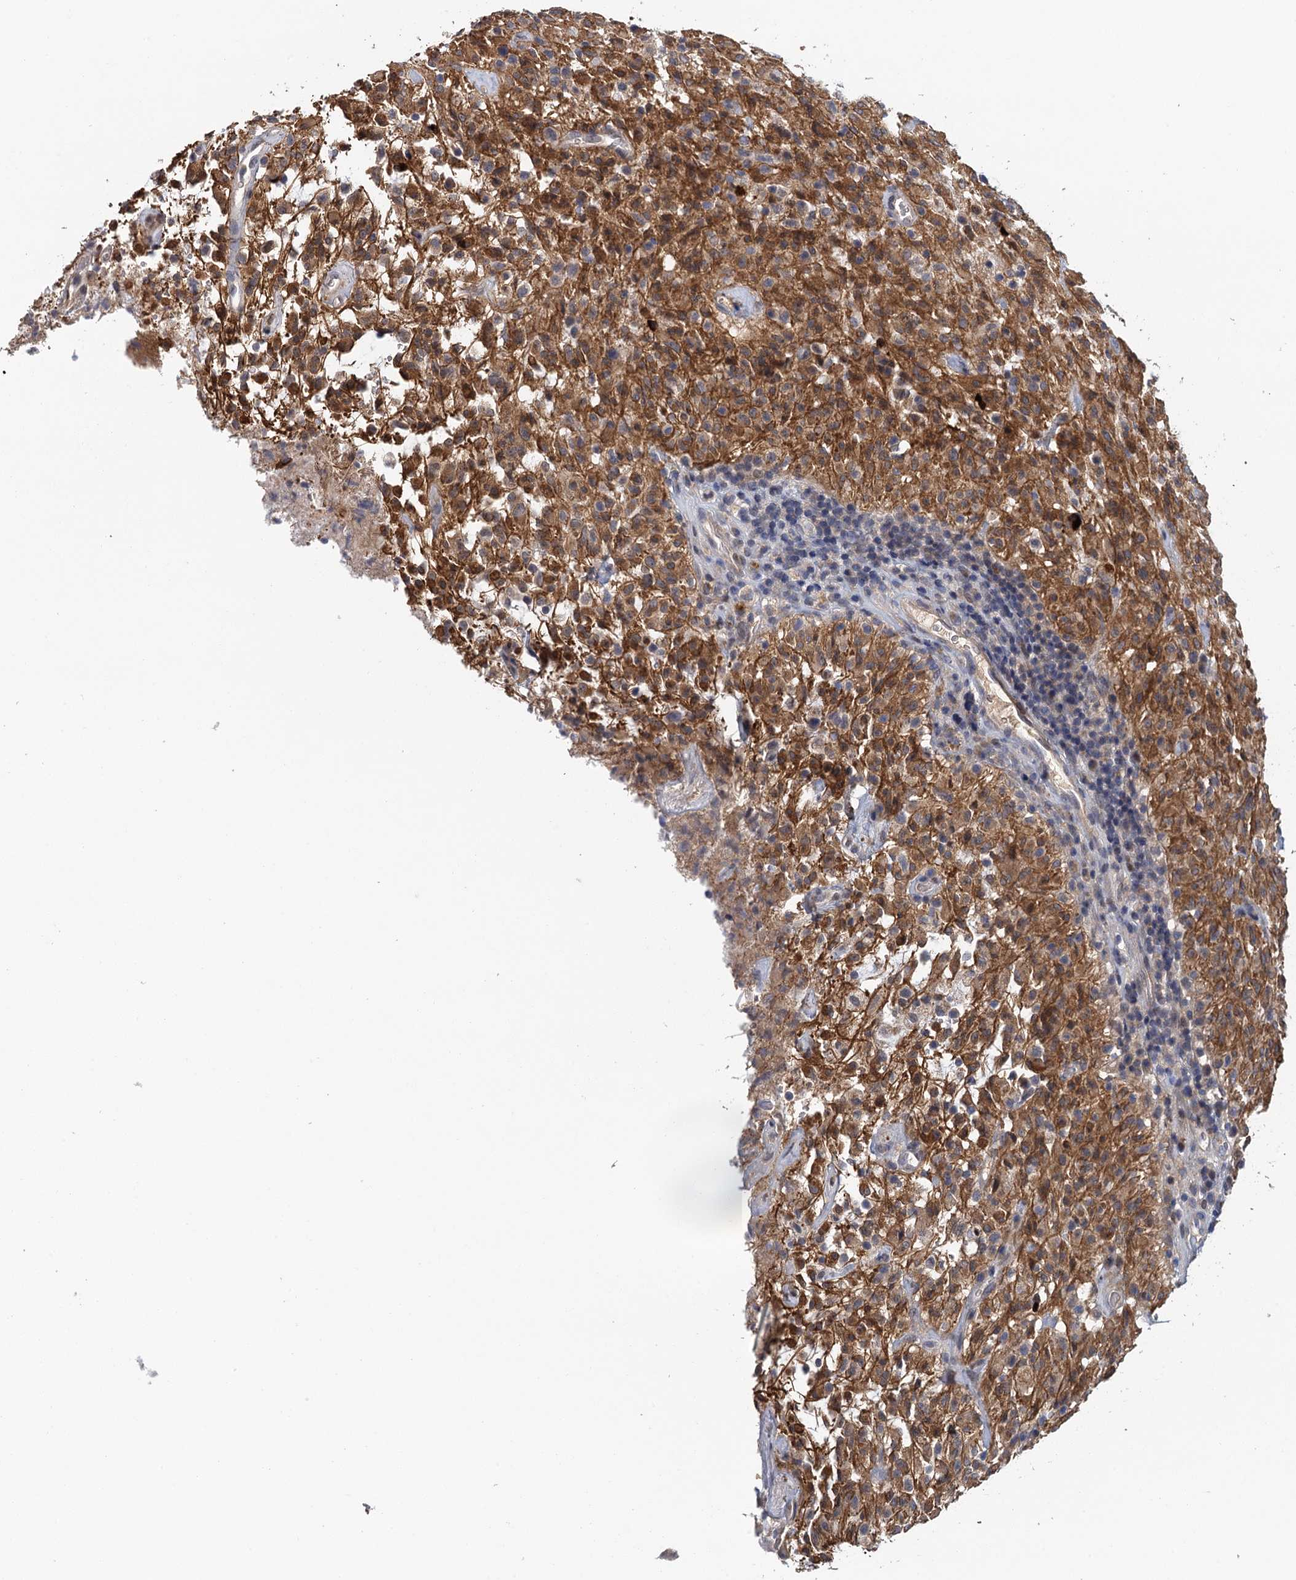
{"staining": {"intensity": "weak", "quantity": "25%-75%", "location": "cytoplasmic/membranous"}, "tissue": "glioma", "cell_type": "Tumor cells", "image_type": "cancer", "snomed": [{"axis": "morphology", "description": "Glioma, malignant, High grade"}, {"axis": "topography", "description": "Brain"}], "caption": "Tumor cells reveal low levels of weak cytoplasmic/membranous positivity in about 25%-75% of cells in malignant glioma (high-grade).", "gene": "MDM1", "patient": {"sex": "female", "age": 57}}